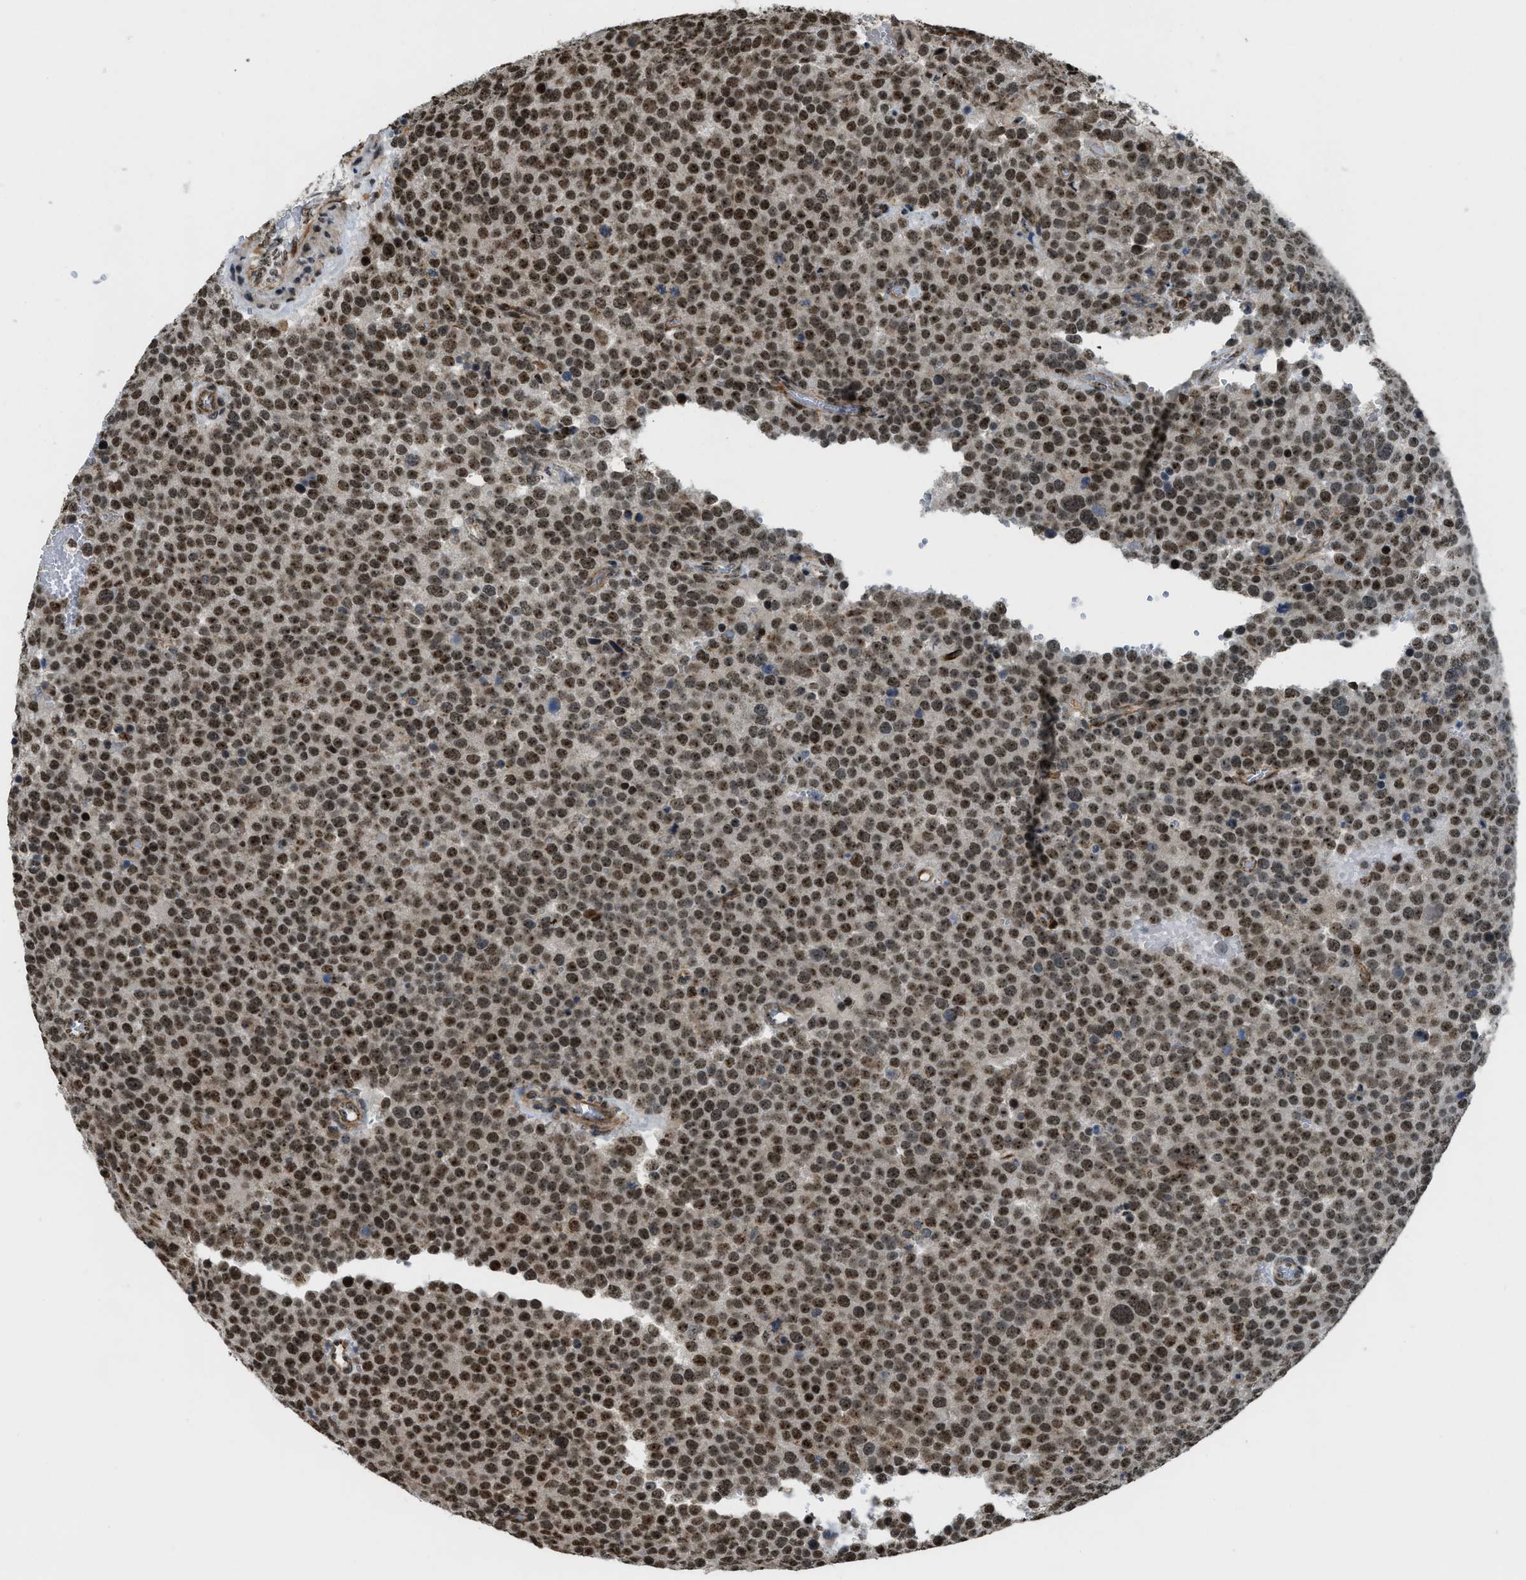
{"staining": {"intensity": "strong", "quantity": ">75%", "location": "nuclear"}, "tissue": "testis cancer", "cell_type": "Tumor cells", "image_type": "cancer", "snomed": [{"axis": "morphology", "description": "Normal tissue, NOS"}, {"axis": "morphology", "description": "Seminoma, NOS"}, {"axis": "topography", "description": "Testis"}], "caption": "The photomicrograph demonstrates immunohistochemical staining of testis cancer (seminoma). There is strong nuclear positivity is appreciated in about >75% of tumor cells. (DAB IHC, brown staining for protein, blue staining for nuclei).", "gene": "E2F1", "patient": {"sex": "male", "age": 71}}